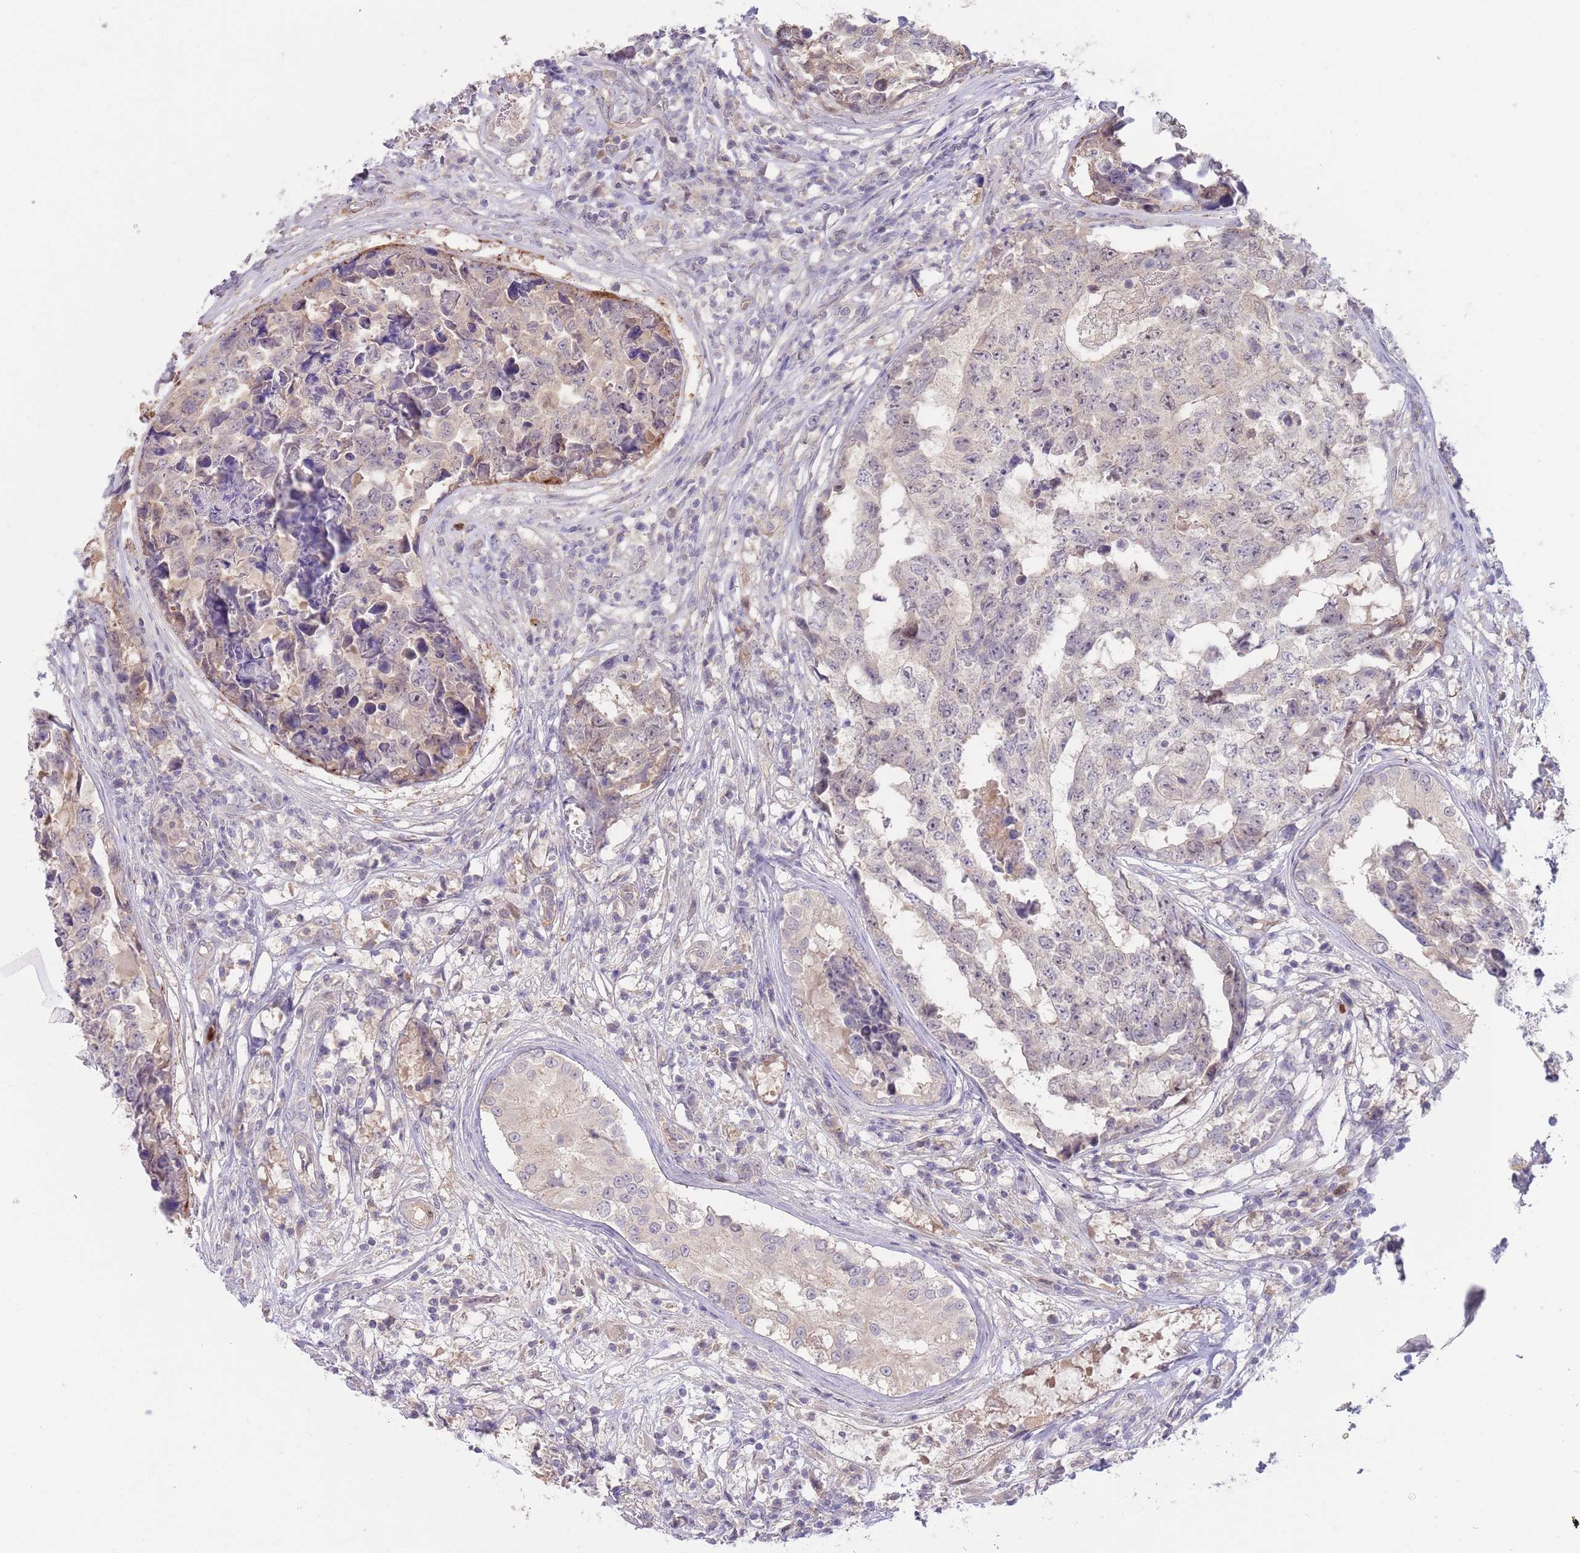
{"staining": {"intensity": "negative", "quantity": "none", "location": "none"}, "tissue": "testis cancer", "cell_type": "Tumor cells", "image_type": "cancer", "snomed": [{"axis": "morphology", "description": "Carcinoma, Embryonal, NOS"}, {"axis": "topography", "description": "Testis"}], "caption": "This is an IHC image of human testis cancer. There is no positivity in tumor cells.", "gene": "PIMREG", "patient": {"sex": "male", "age": 25}}